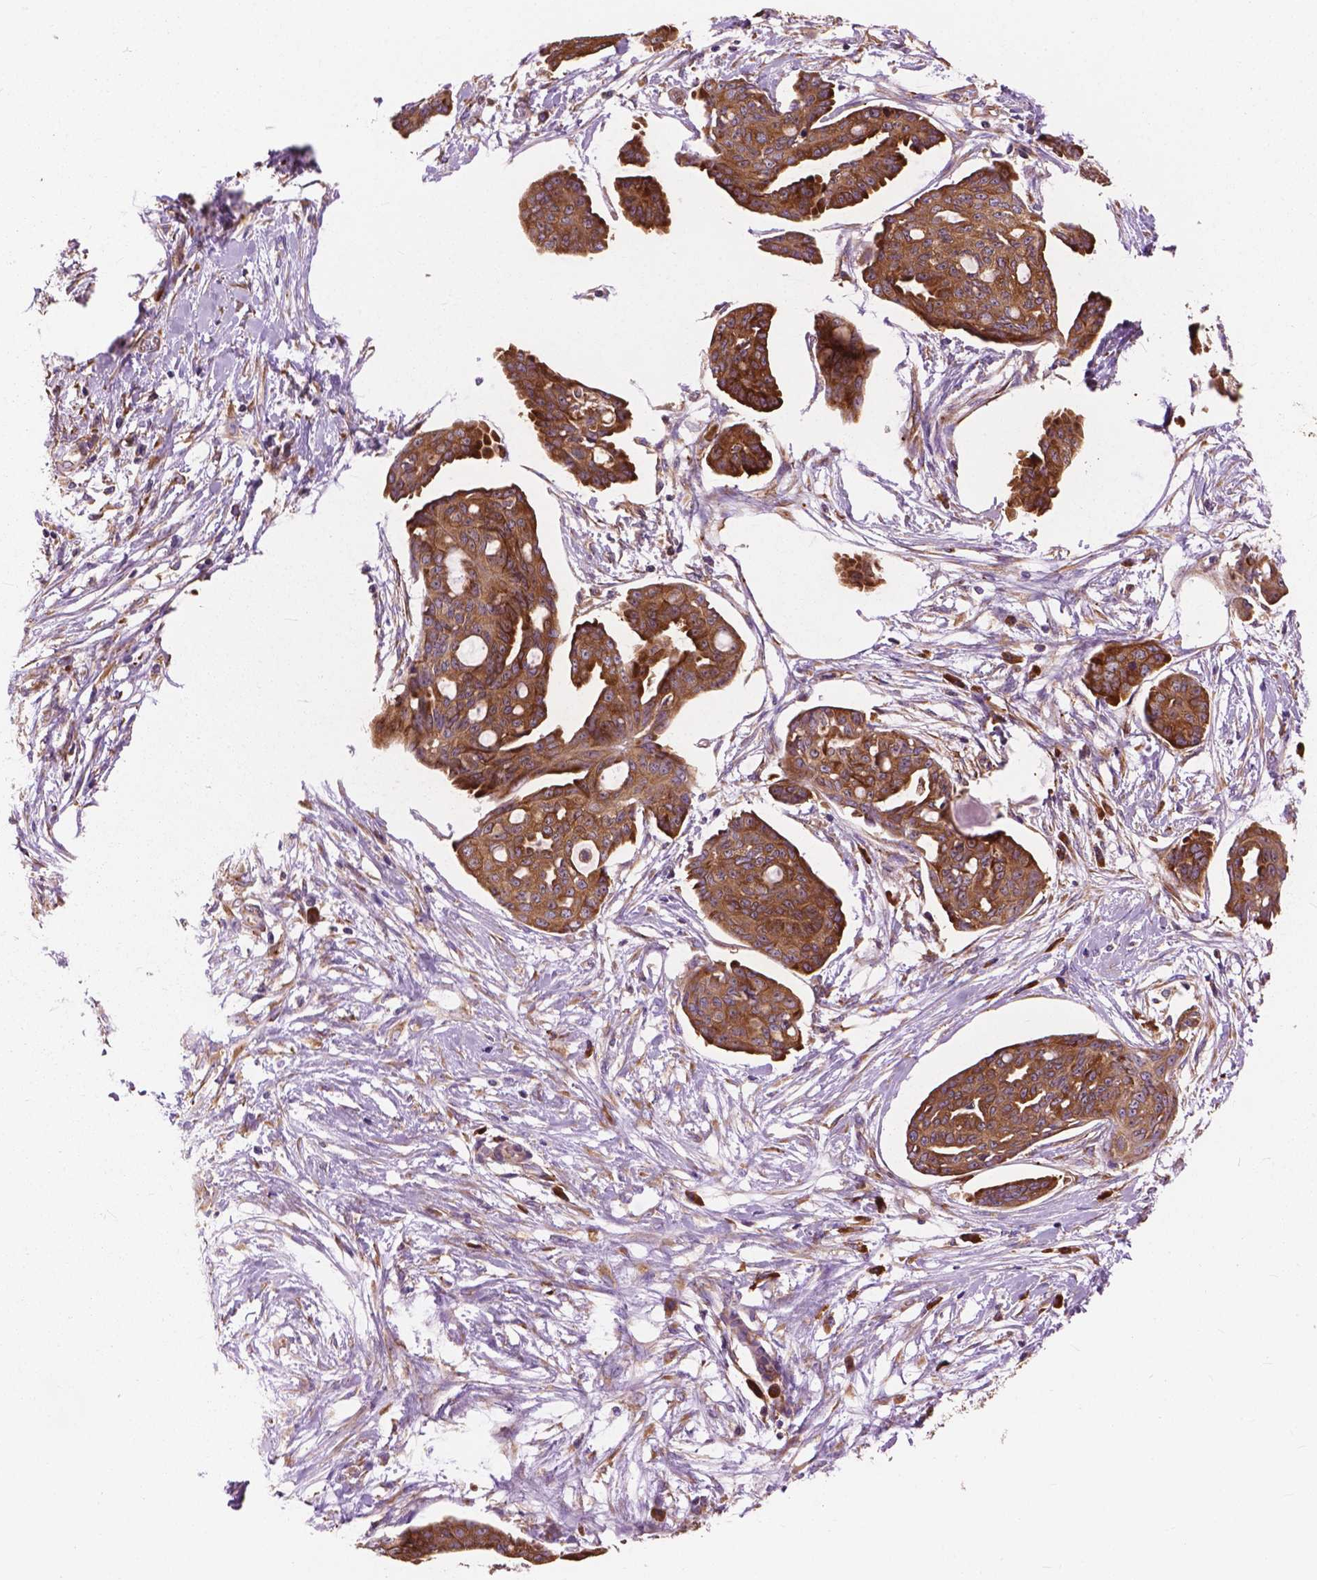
{"staining": {"intensity": "moderate", "quantity": ">75%", "location": "cytoplasmic/membranous"}, "tissue": "ovarian cancer", "cell_type": "Tumor cells", "image_type": "cancer", "snomed": [{"axis": "morphology", "description": "Cystadenocarcinoma, serous, NOS"}, {"axis": "topography", "description": "Ovary"}], "caption": "Ovarian cancer (serous cystadenocarcinoma) tissue displays moderate cytoplasmic/membranous expression in about >75% of tumor cells", "gene": "RPL37A", "patient": {"sex": "female", "age": 71}}